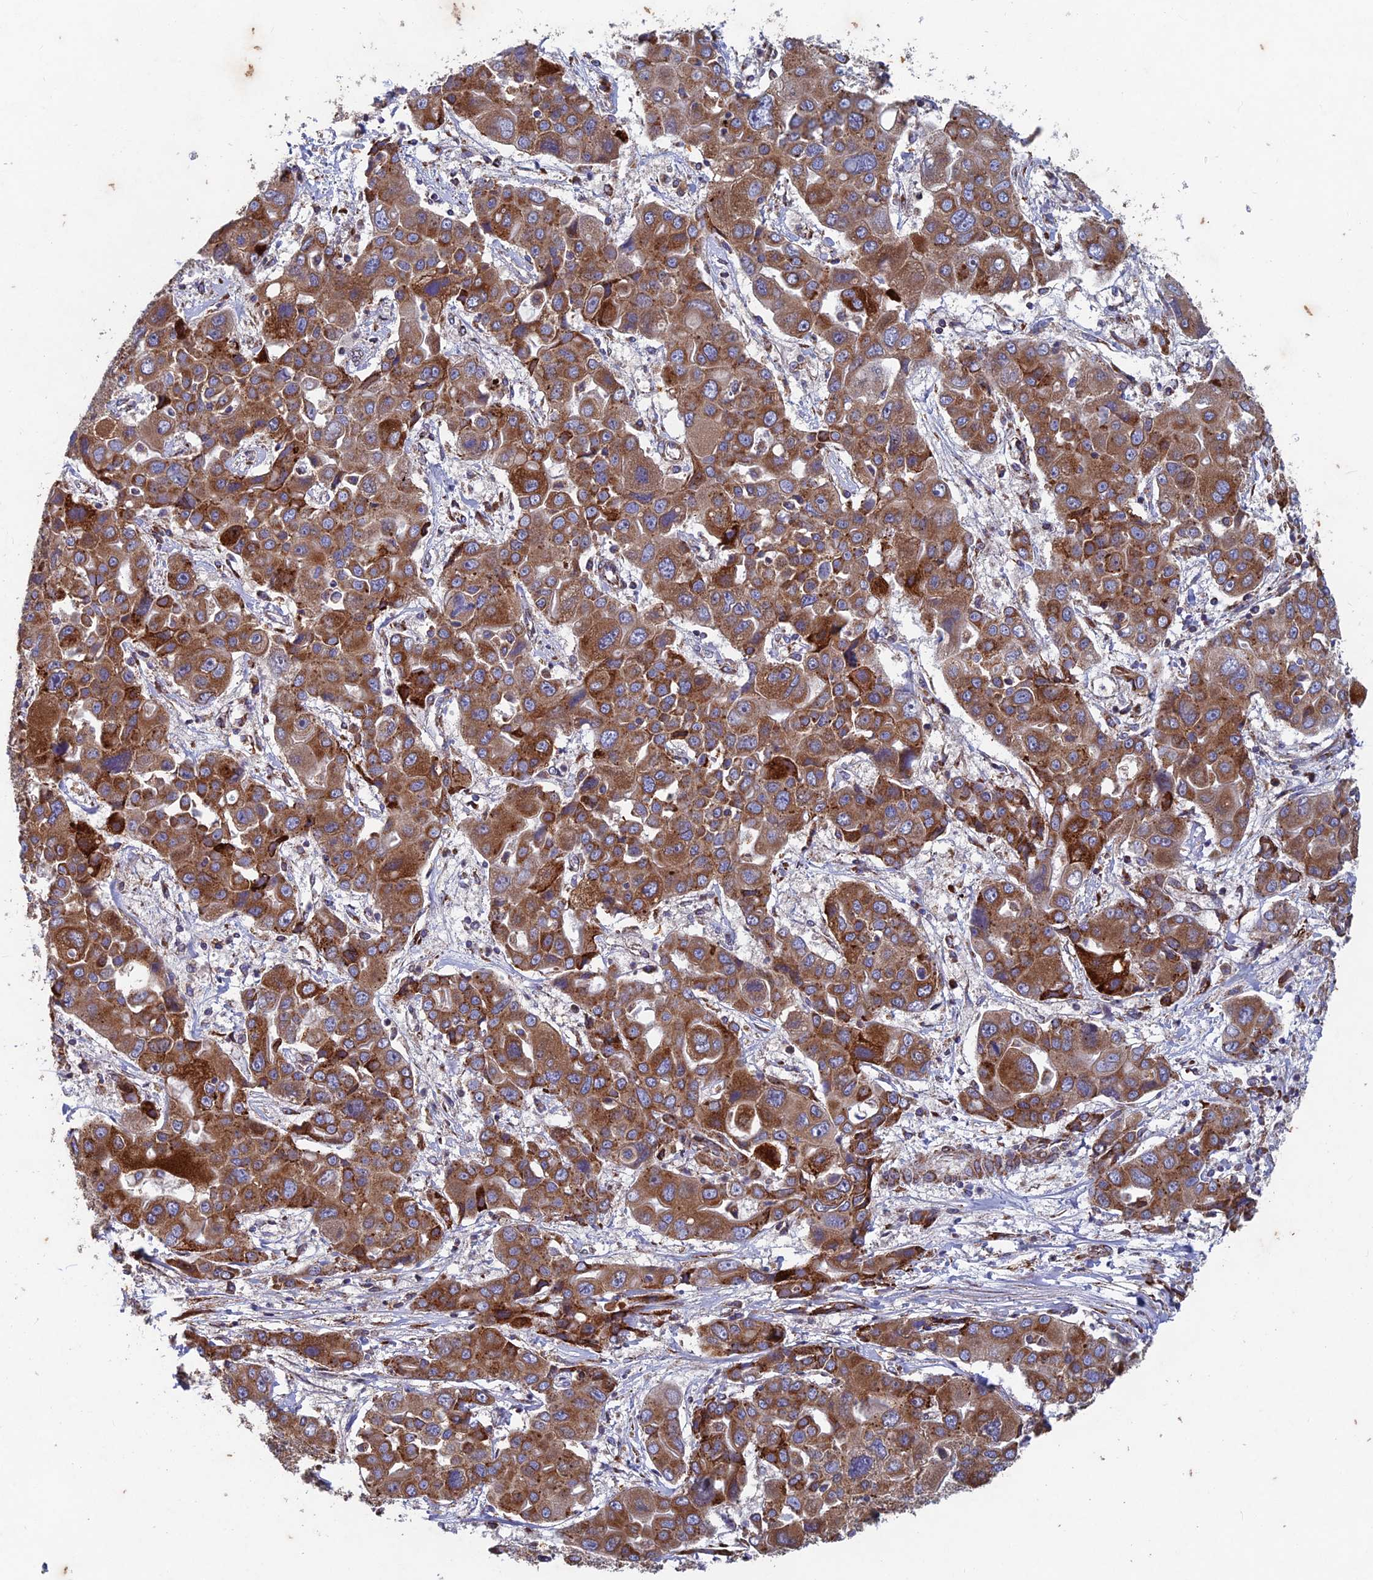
{"staining": {"intensity": "moderate", "quantity": ">75%", "location": "cytoplasmic/membranous"}, "tissue": "liver cancer", "cell_type": "Tumor cells", "image_type": "cancer", "snomed": [{"axis": "morphology", "description": "Cholangiocarcinoma"}, {"axis": "topography", "description": "Liver"}], "caption": "An image of liver cancer stained for a protein demonstrates moderate cytoplasmic/membranous brown staining in tumor cells. Using DAB (3,3'-diaminobenzidine) (brown) and hematoxylin (blue) stains, captured at high magnification using brightfield microscopy.", "gene": "AP4S1", "patient": {"sex": "male", "age": 67}}